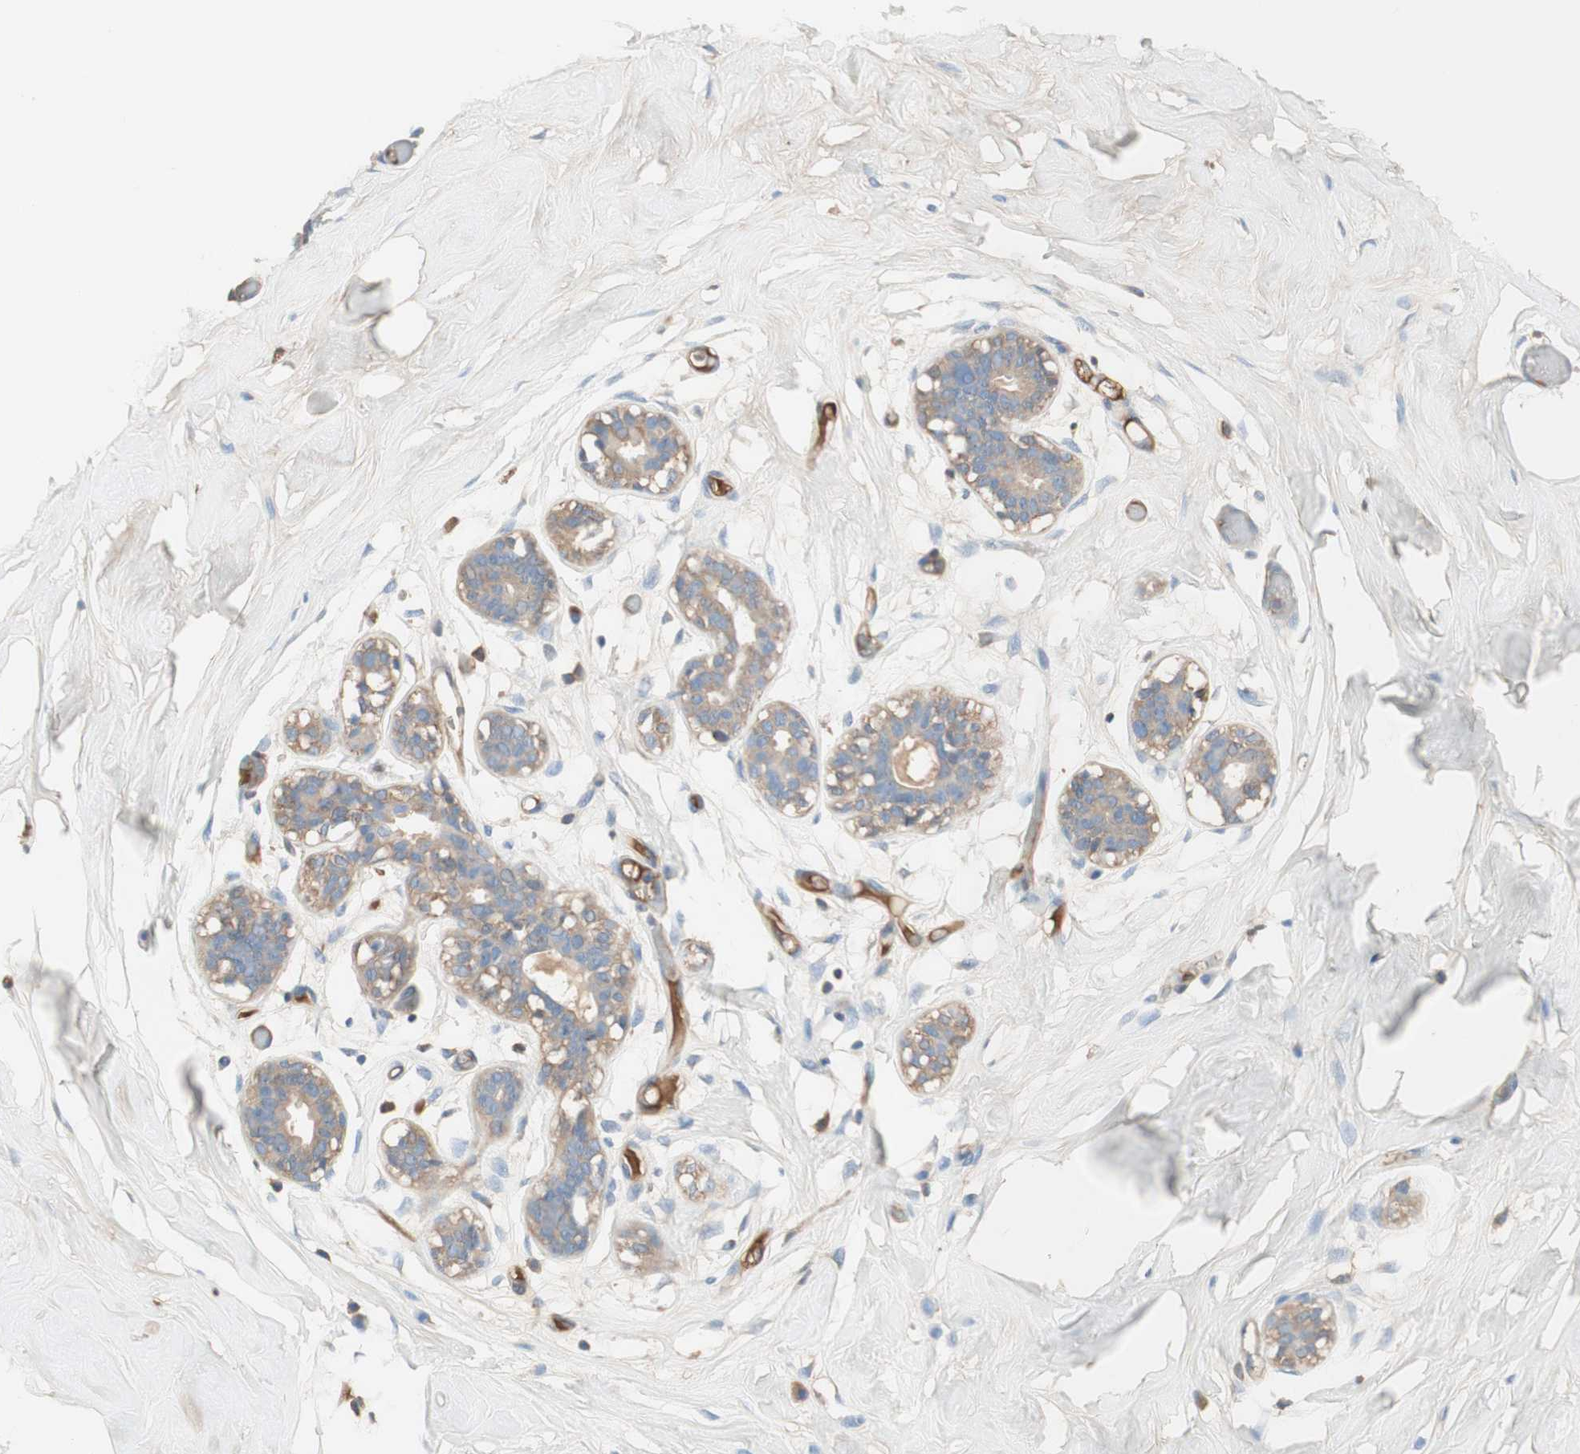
{"staining": {"intensity": "weak", "quantity": ">75%", "location": "cytoplasmic/membranous"}, "tissue": "adipose tissue", "cell_type": "Adipocytes", "image_type": "normal", "snomed": [{"axis": "morphology", "description": "Normal tissue, NOS"}, {"axis": "topography", "description": "Breast"}, {"axis": "topography", "description": "Adipose tissue"}], "caption": "Protein staining of unremarkable adipose tissue demonstrates weak cytoplasmic/membranous positivity in approximately >75% of adipocytes.", "gene": "KNG1", "patient": {"sex": "female", "age": 25}}